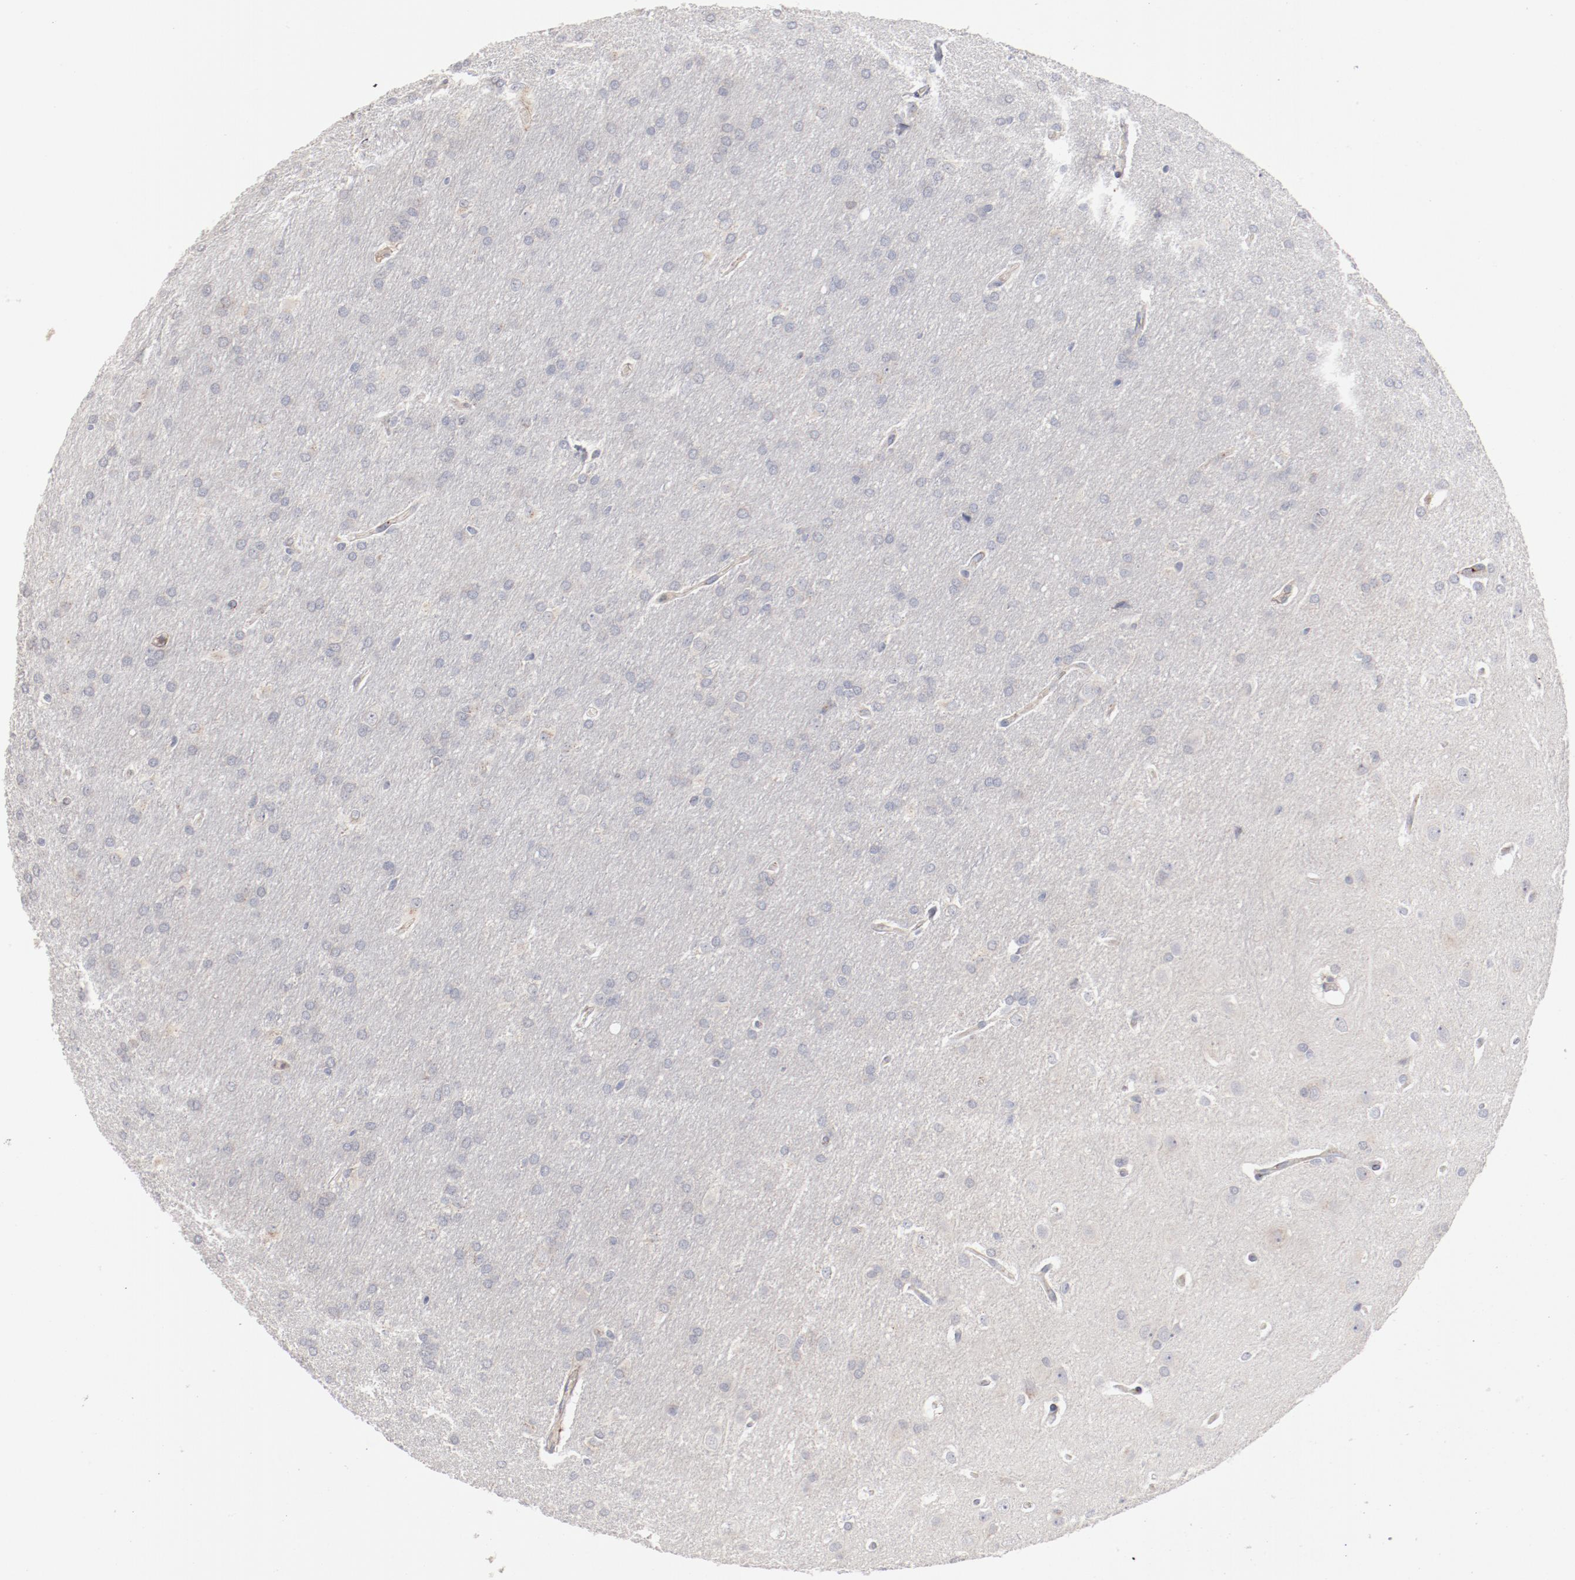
{"staining": {"intensity": "negative", "quantity": "none", "location": "none"}, "tissue": "glioma", "cell_type": "Tumor cells", "image_type": "cancer", "snomed": [{"axis": "morphology", "description": "Glioma, malignant, Low grade"}, {"axis": "topography", "description": "Brain"}], "caption": "Glioma was stained to show a protein in brown. There is no significant expression in tumor cells.", "gene": "AK7", "patient": {"sex": "female", "age": 32}}